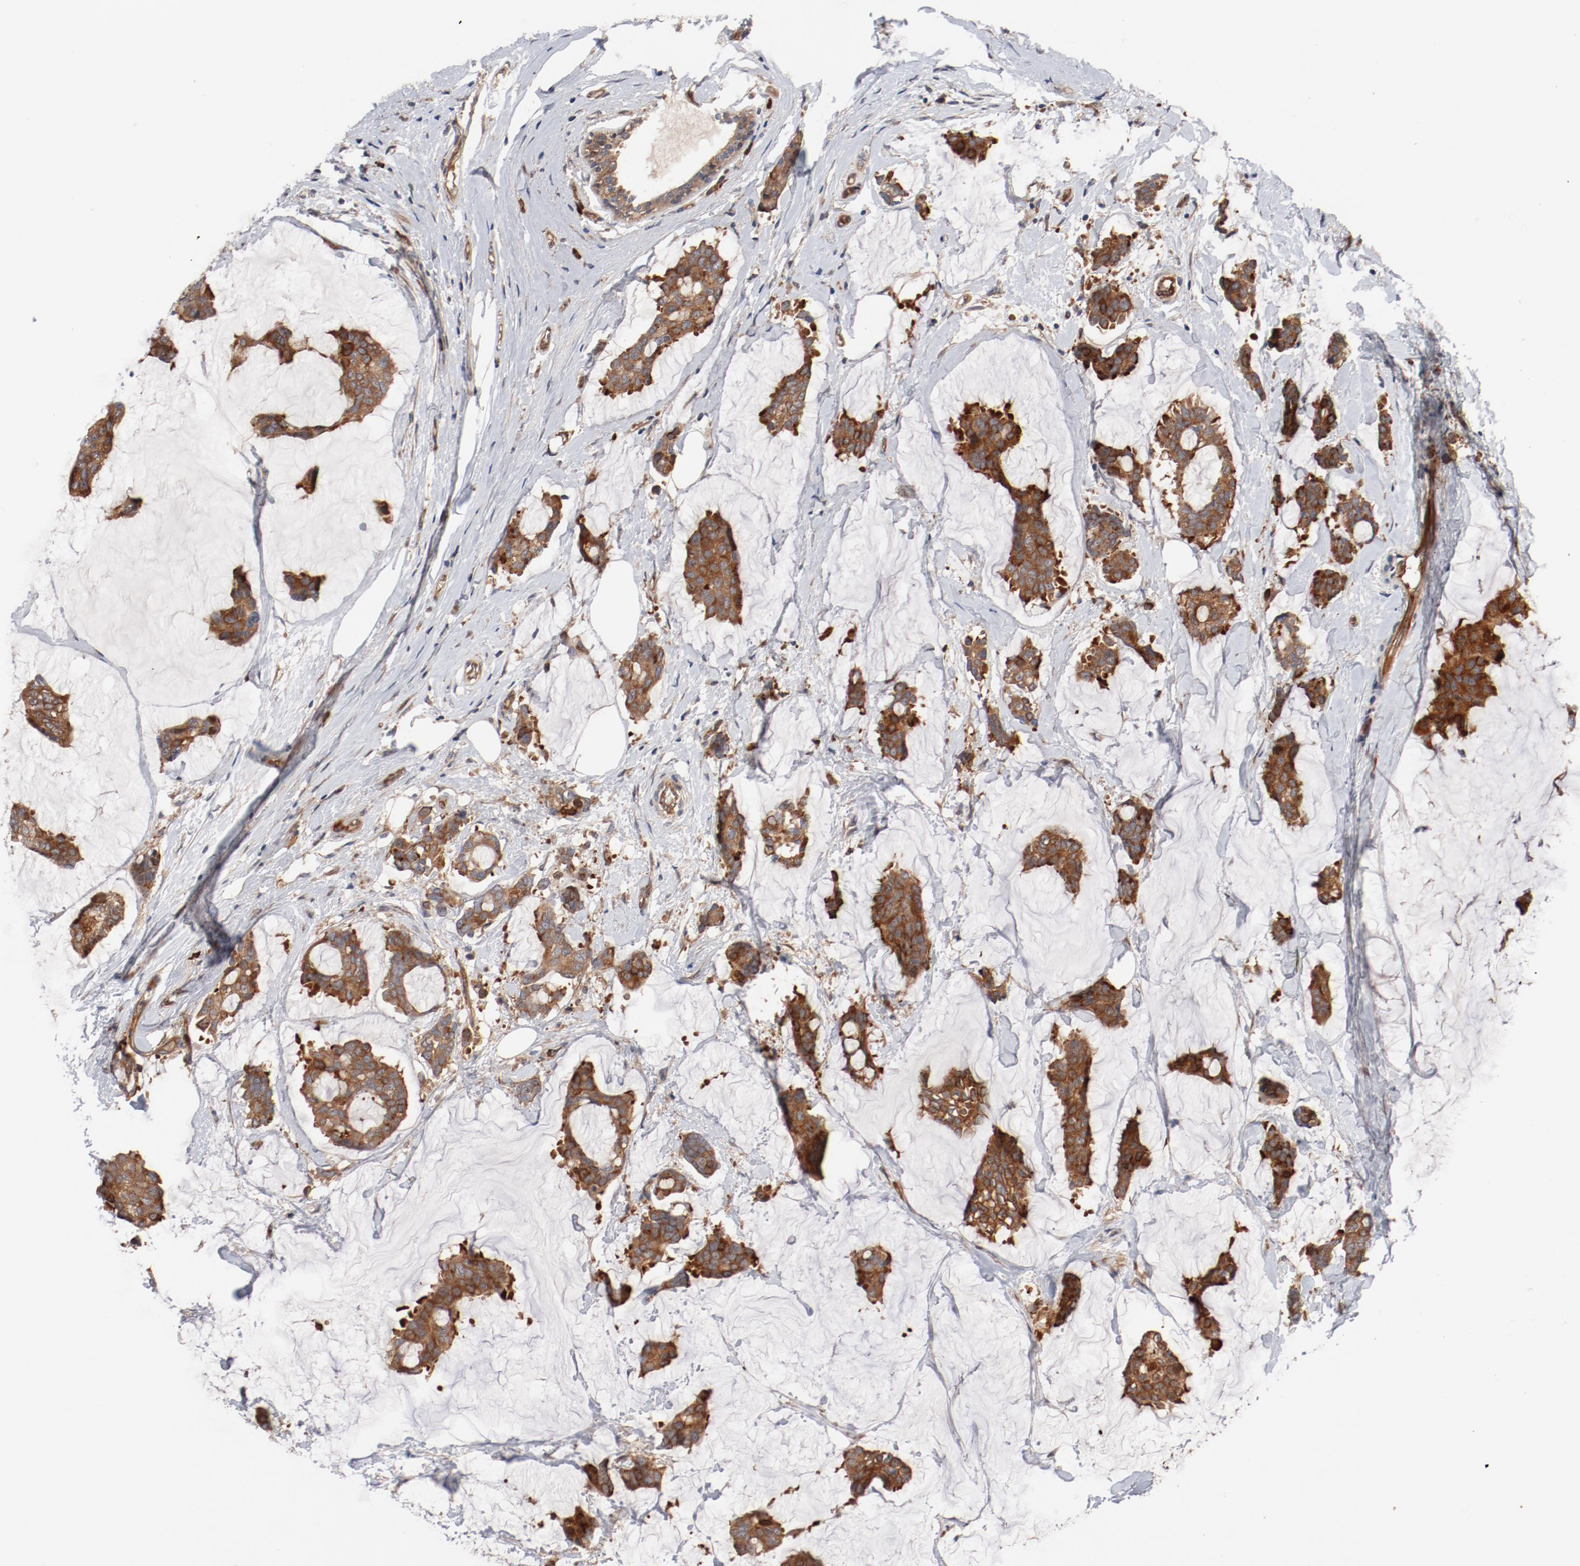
{"staining": {"intensity": "strong", "quantity": ">75%", "location": "cytoplasmic/membranous"}, "tissue": "breast cancer", "cell_type": "Tumor cells", "image_type": "cancer", "snomed": [{"axis": "morphology", "description": "Duct carcinoma"}, {"axis": "topography", "description": "Breast"}], "caption": "Immunohistochemistry of breast intraductal carcinoma displays high levels of strong cytoplasmic/membranous expression in approximately >75% of tumor cells.", "gene": "PITPNM2", "patient": {"sex": "female", "age": 93}}